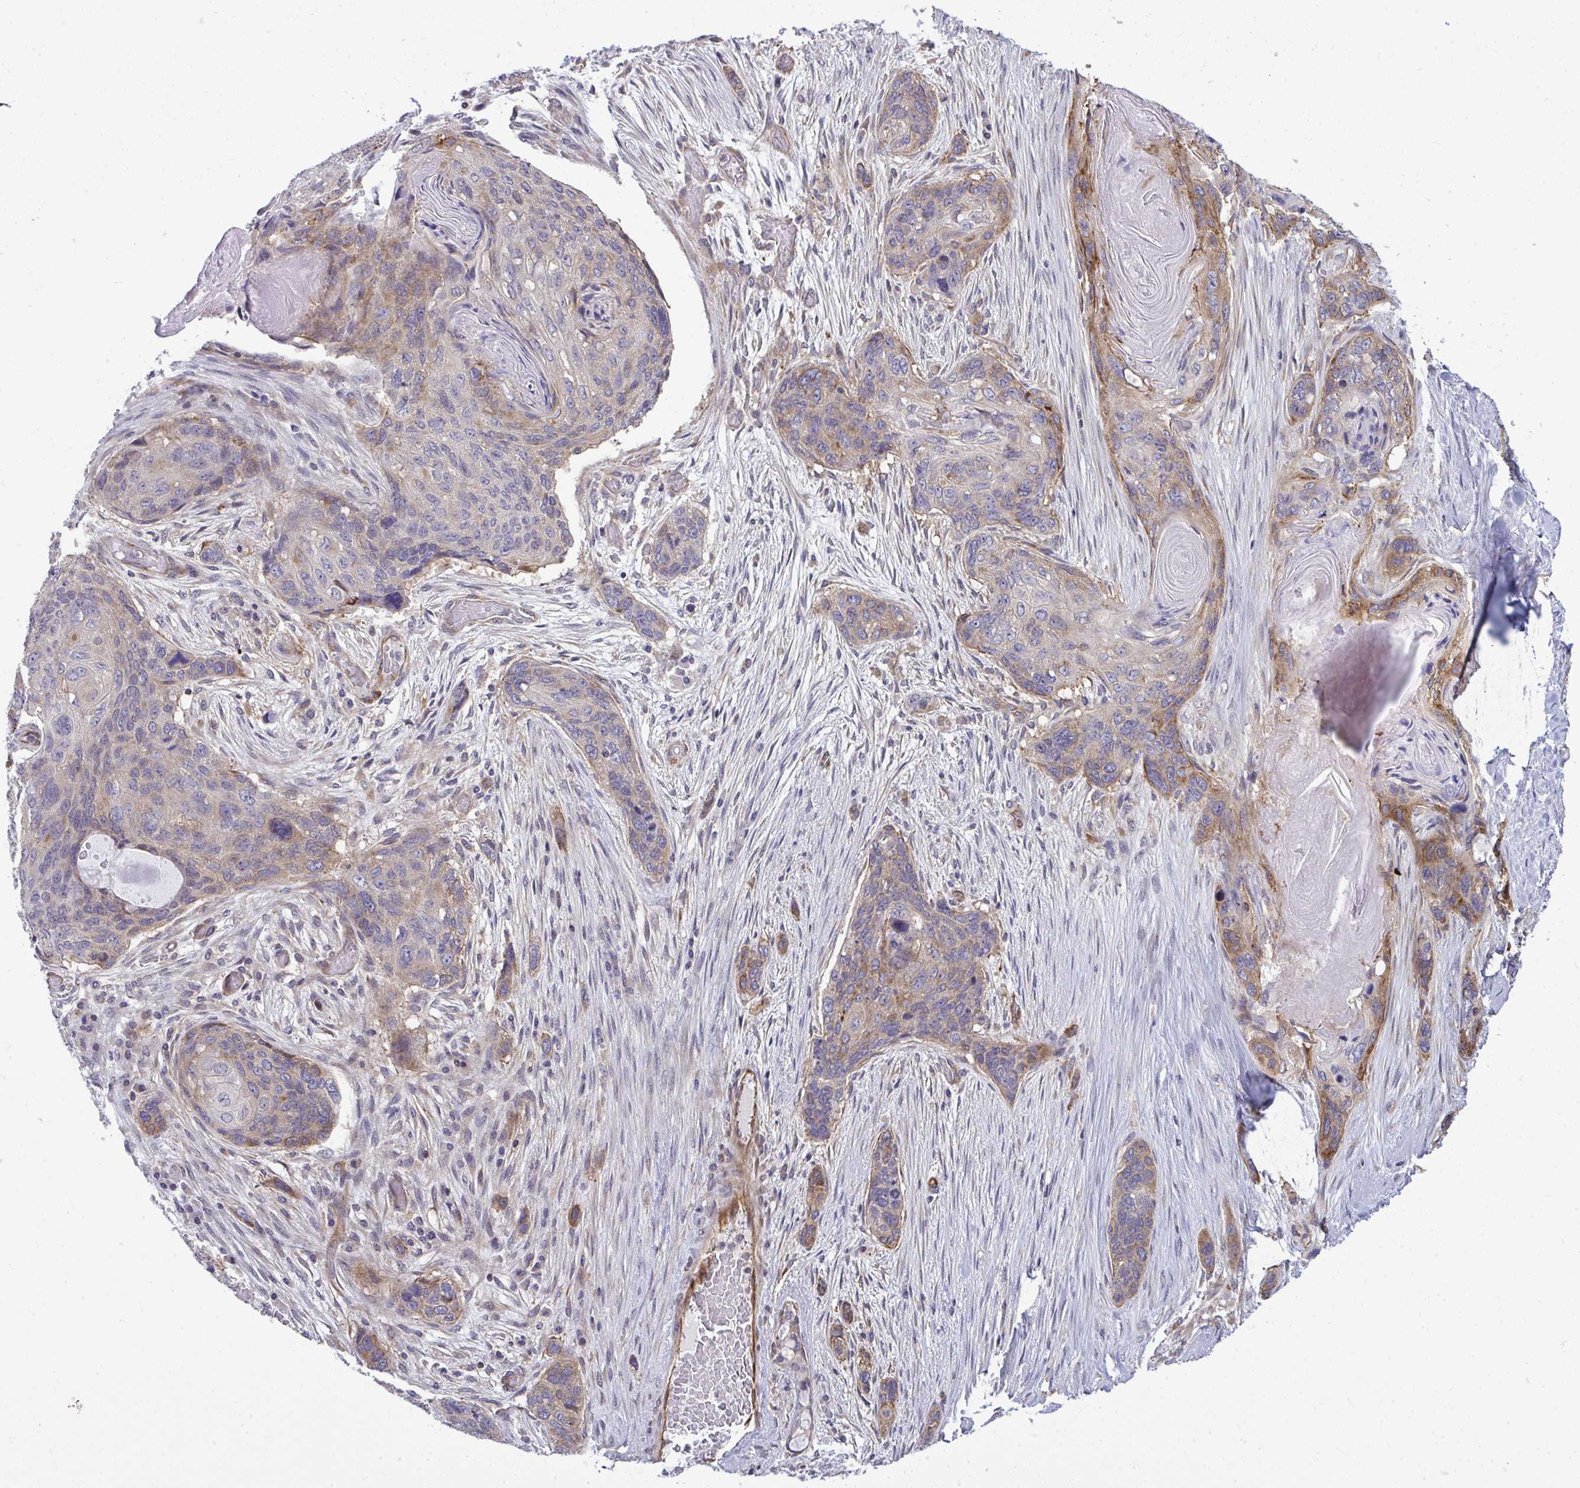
{"staining": {"intensity": "moderate", "quantity": "<25%", "location": "cytoplasmic/membranous"}, "tissue": "lung cancer", "cell_type": "Tumor cells", "image_type": "cancer", "snomed": [{"axis": "morphology", "description": "Squamous cell carcinoma, NOS"}, {"axis": "morphology", "description": "Squamous cell carcinoma, metastatic, NOS"}, {"axis": "topography", "description": "Lymph node"}, {"axis": "topography", "description": "Lung"}], "caption": "IHC photomicrograph of neoplastic tissue: lung metastatic squamous cell carcinoma stained using immunohistochemistry reveals low levels of moderate protein expression localized specifically in the cytoplasmic/membranous of tumor cells, appearing as a cytoplasmic/membranous brown color.", "gene": "FUT10", "patient": {"sex": "male", "age": 41}}